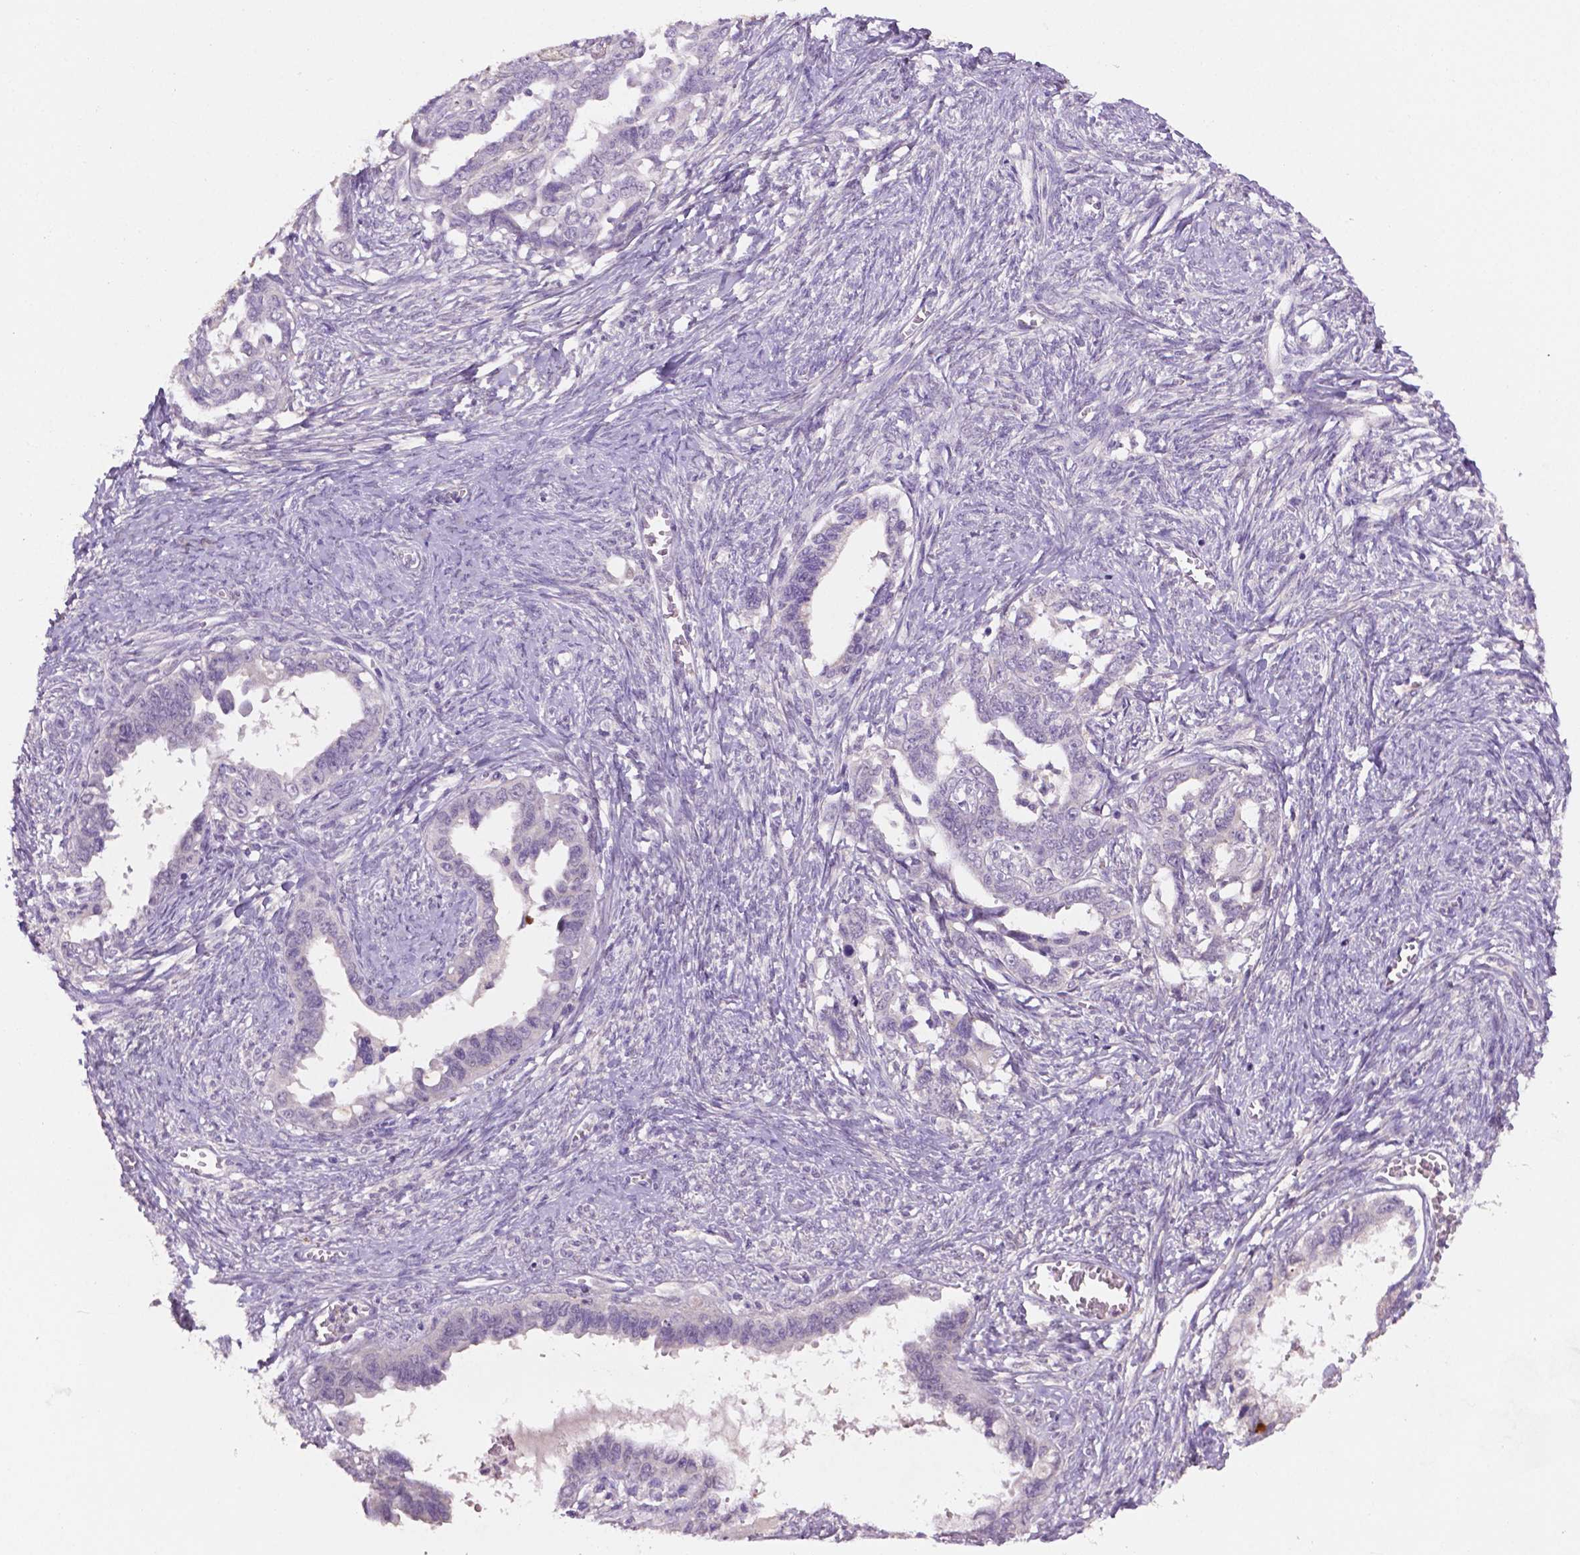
{"staining": {"intensity": "negative", "quantity": "none", "location": "none"}, "tissue": "ovarian cancer", "cell_type": "Tumor cells", "image_type": "cancer", "snomed": [{"axis": "morphology", "description": "Cystadenocarcinoma, serous, NOS"}, {"axis": "topography", "description": "Ovary"}], "caption": "DAB (3,3'-diaminobenzidine) immunohistochemical staining of ovarian serous cystadenocarcinoma reveals no significant expression in tumor cells. (DAB IHC with hematoxylin counter stain).", "gene": "FBLN1", "patient": {"sex": "female", "age": 69}}